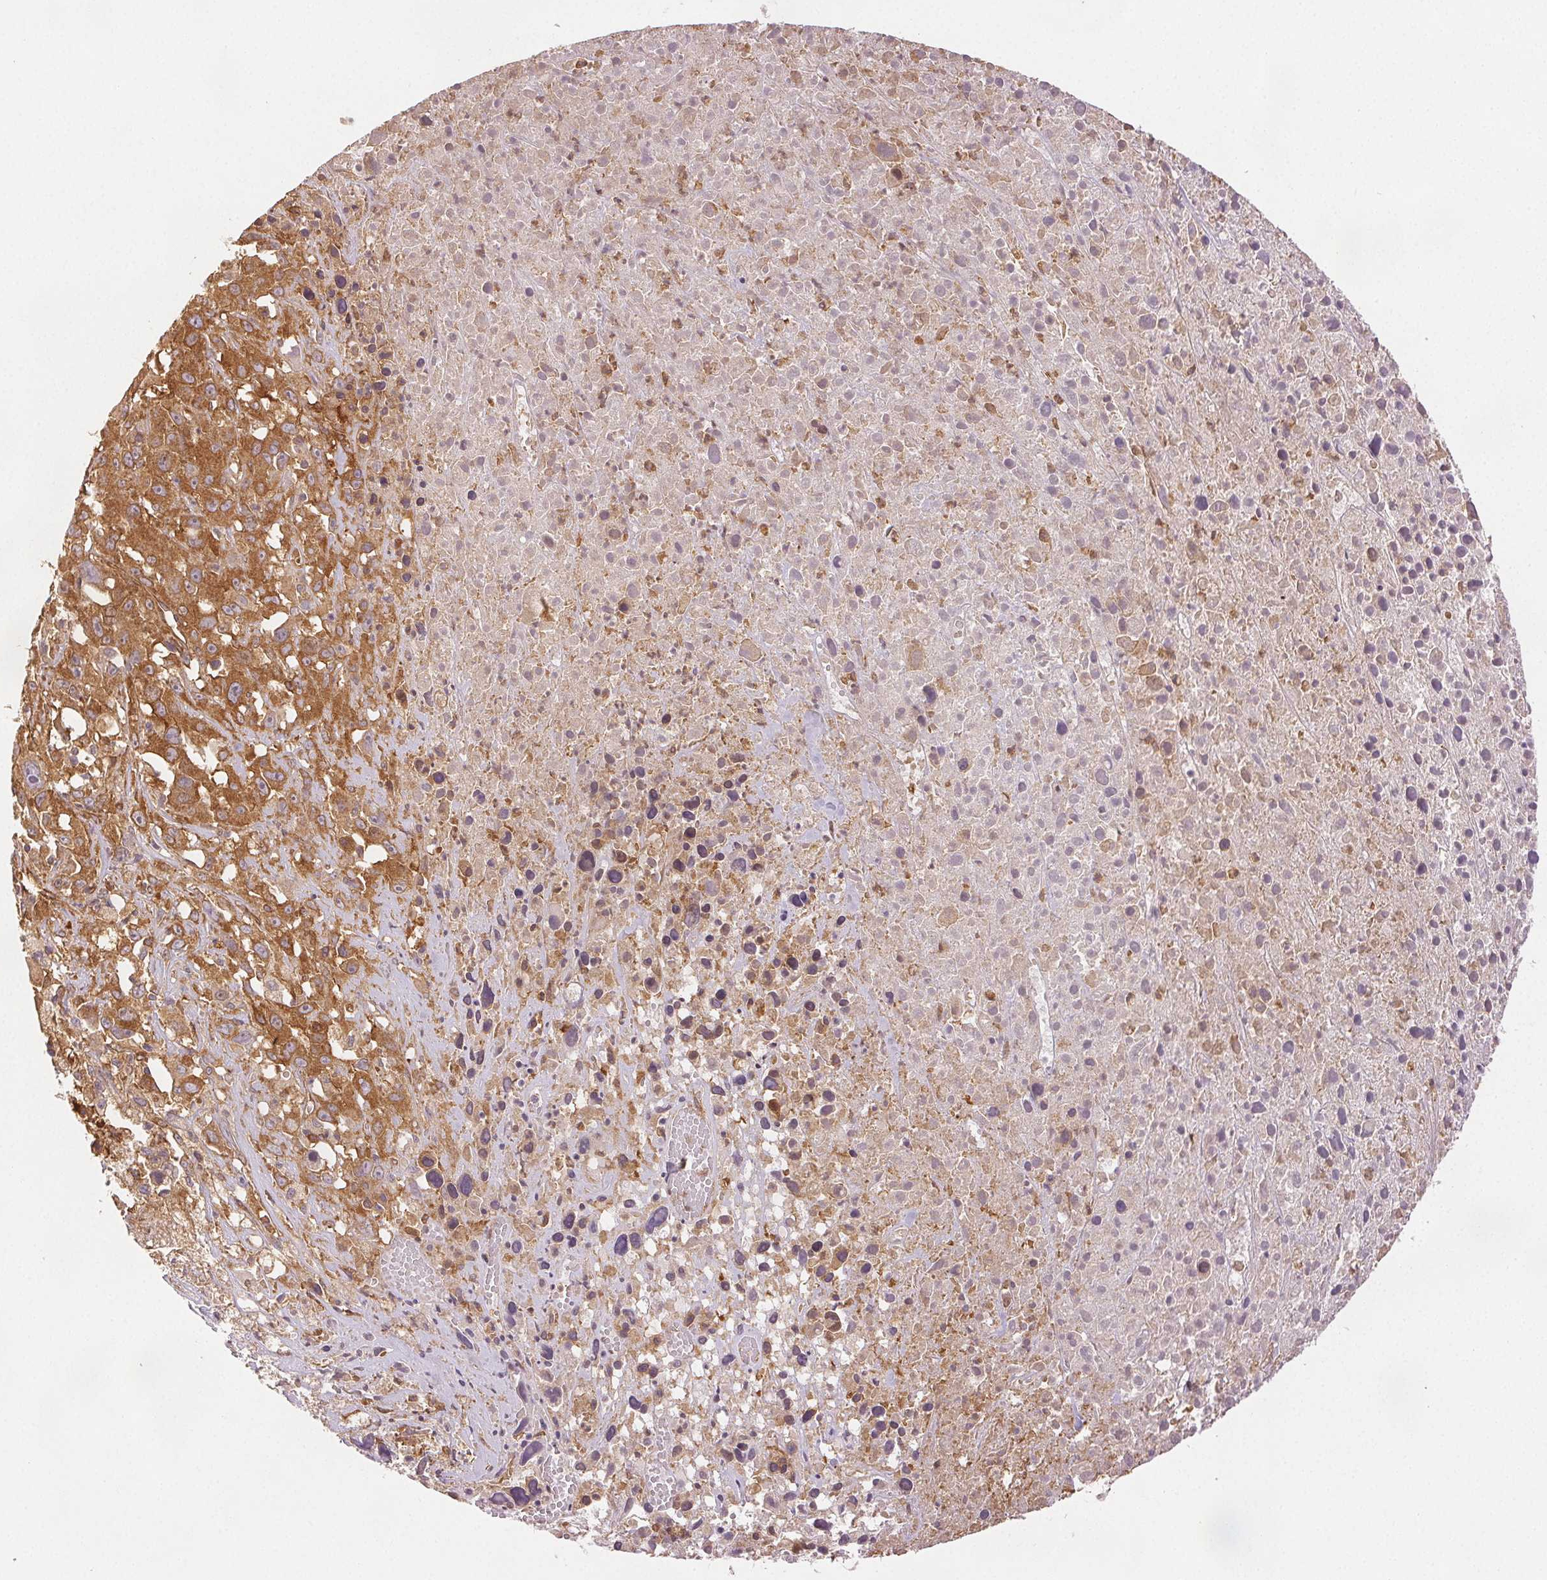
{"staining": {"intensity": "moderate", "quantity": ">75%", "location": "cytoplasmic/membranous"}, "tissue": "melanoma", "cell_type": "Tumor cells", "image_type": "cancer", "snomed": [{"axis": "morphology", "description": "Malignant melanoma, Metastatic site"}, {"axis": "topography", "description": "Soft tissue"}], "caption": "Human melanoma stained with a brown dye reveals moderate cytoplasmic/membranous positive expression in about >75% of tumor cells.", "gene": "DIAPH2", "patient": {"sex": "male", "age": 50}}